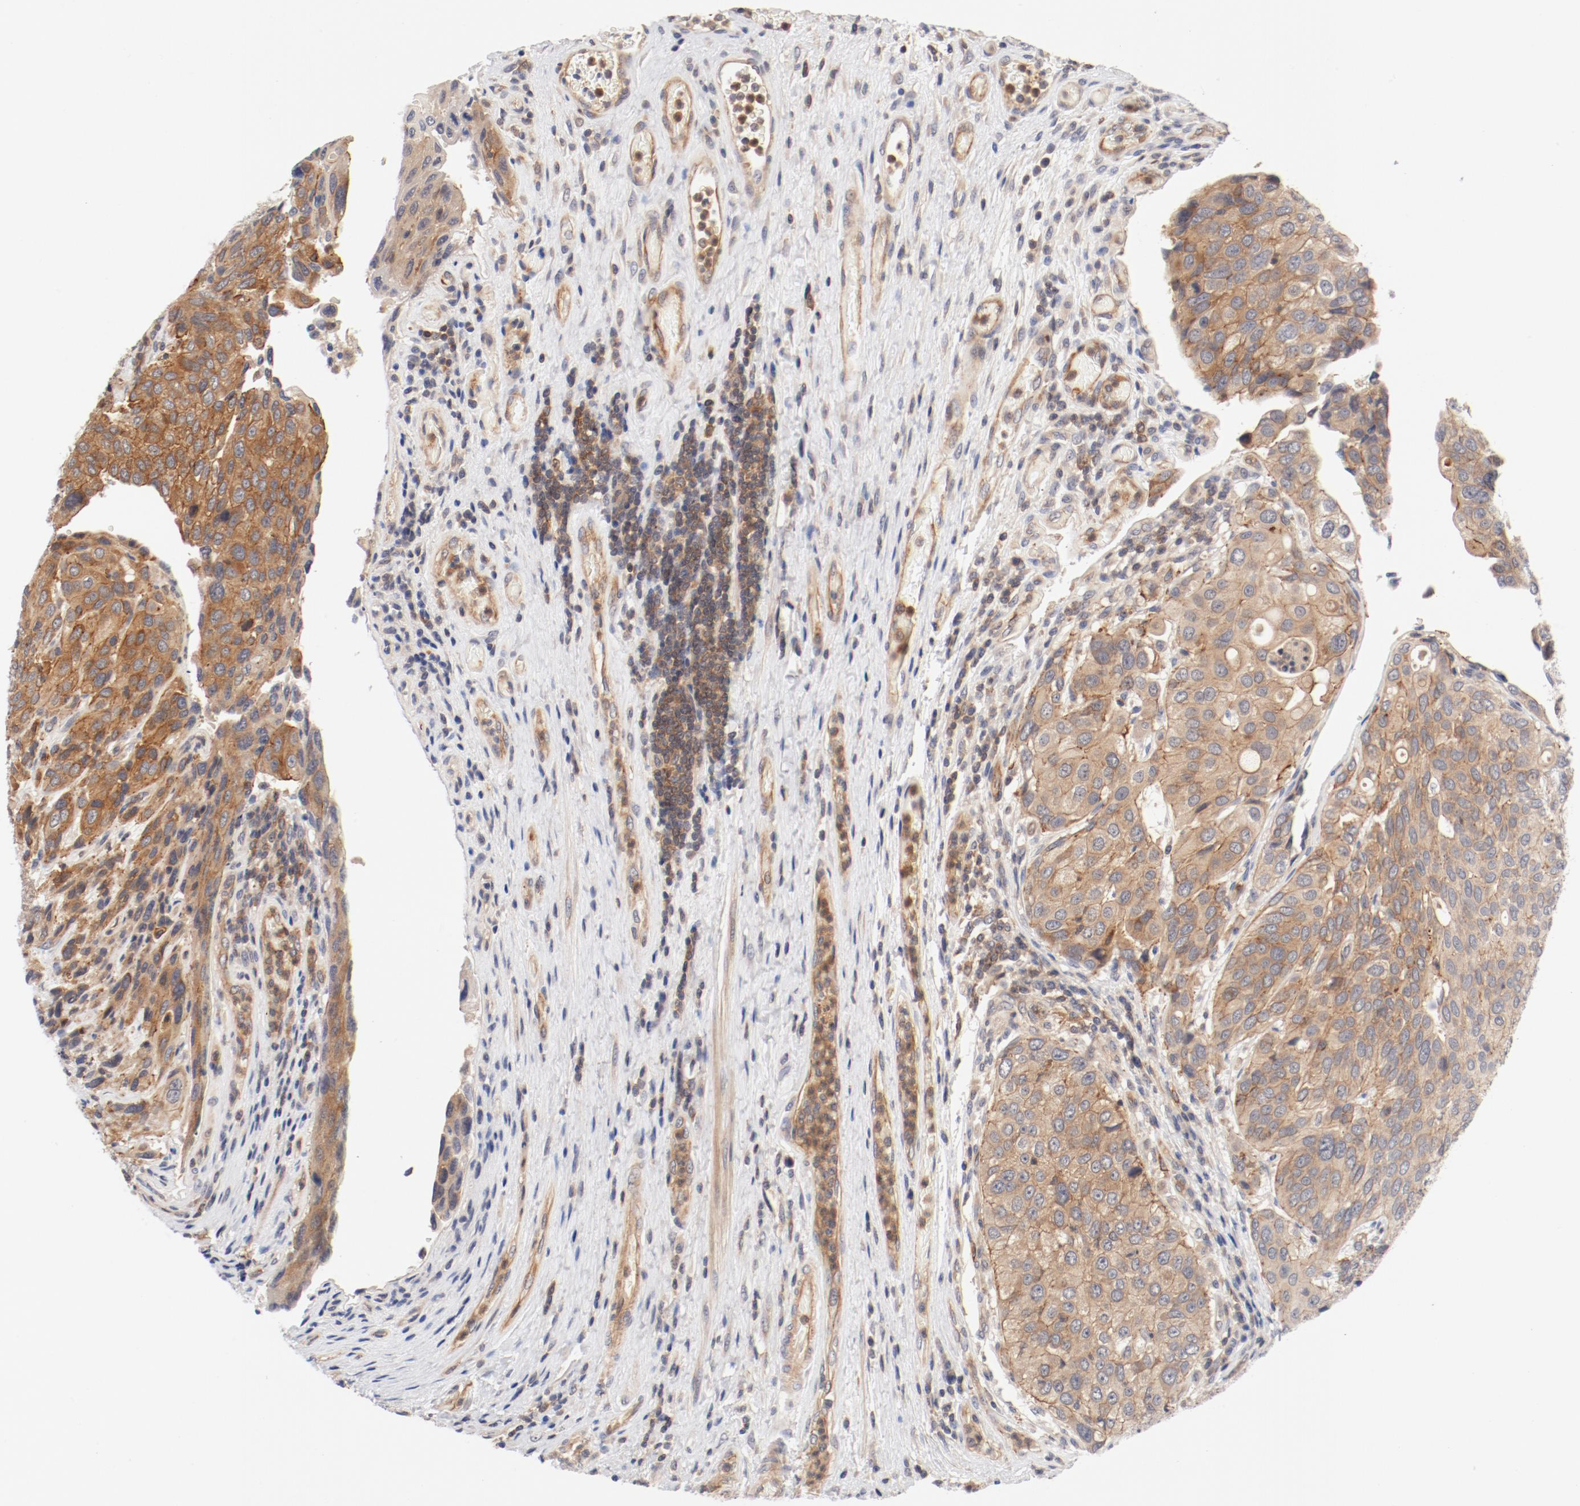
{"staining": {"intensity": "strong", "quantity": ">75%", "location": "cytoplasmic/membranous"}, "tissue": "urothelial cancer", "cell_type": "Tumor cells", "image_type": "cancer", "snomed": [{"axis": "morphology", "description": "Urothelial carcinoma, High grade"}, {"axis": "topography", "description": "Urinary bladder"}], "caption": "Brown immunohistochemical staining in high-grade urothelial carcinoma displays strong cytoplasmic/membranous positivity in about >75% of tumor cells.", "gene": "ZNF267", "patient": {"sex": "male", "age": 50}}